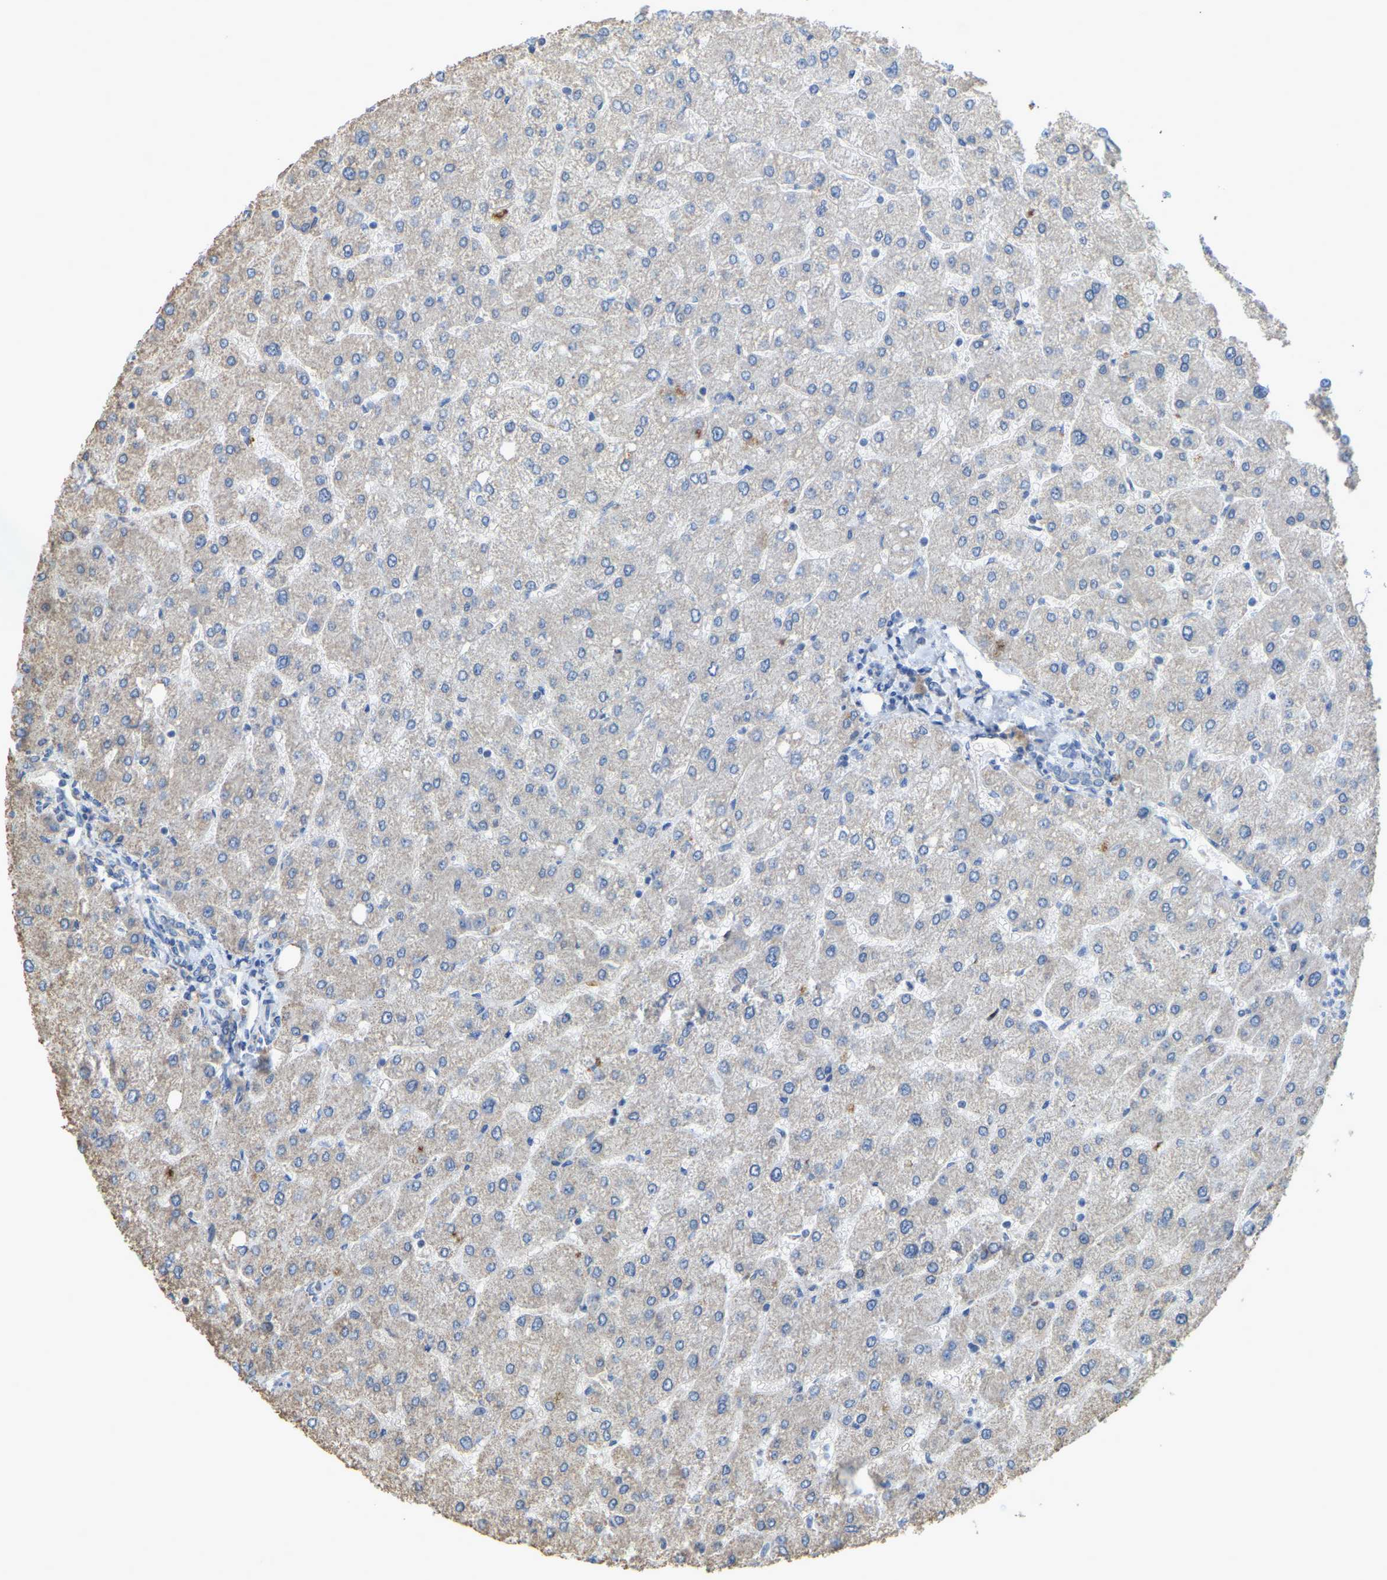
{"staining": {"intensity": "negative", "quantity": "none", "location": "none"}, "tissue": "liver", "cell_type": "Cholangiocytes", "image_type": "normal", "snomed": [{"axis": "morphology", "description": "Normal tissue, NOS"}, {"axis": "topography", "description": "Liver"}], "caption": "High magnification brightfield microscopy of normal liver stained with DAB (brown) and counterstained with hematoxylin (blue): cholangiocytes show no significant staining. The staining was performed using DAB (3,3'-diaminobenzidine) to visualize the protein expression in brown, while the nuclei were stained in blue with hematoxylin (Magnification: 20x).", "gene": "SERPINB5", "patient": {"sex": "male", "age": 55}}